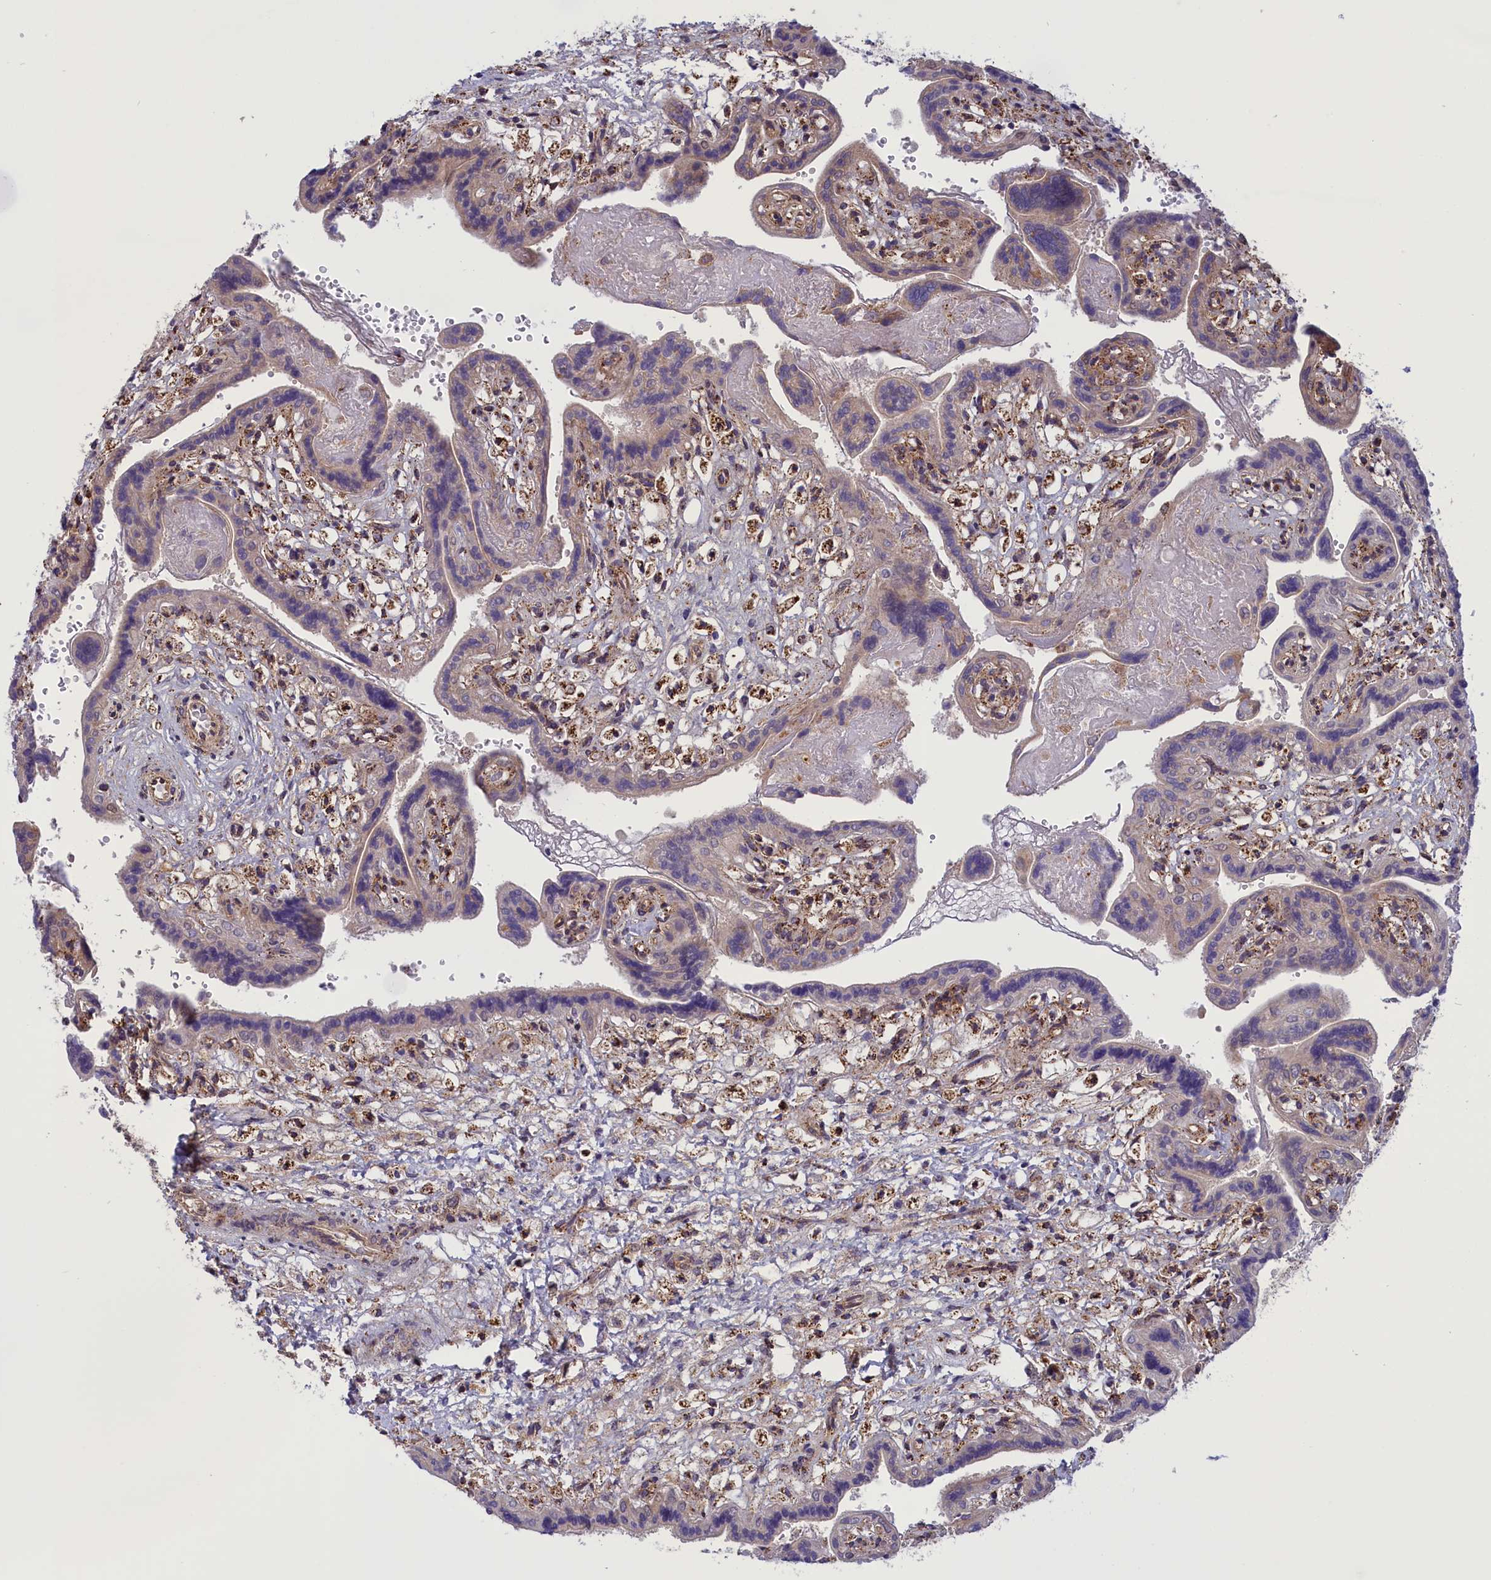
{"staining": {"intensity": "weak", "quantity": "25%-75%", "location": "cytoplasmic/membranous"}, "tissue": "placenta", "cell_type": "Trophoblastic cells", "image_type": "normal", "snomed": [{"axis": "morphology", "description": "Normal tissue, NOS"}, {"axis": "topography", "description": "Placenta"}], "caption": "The image shows immunohistochemical staining of normal placenta. There is weak cytoplasmic/membranous staining is identified in about 25%-75% of trophoblastic cells. The staining was performed using DAB, with brown indicating positive protein expression. Nuclei are stained blue with hematoxylin.", "gene": "ISOC2", "patient": {"sex": "female", "age": 37}}